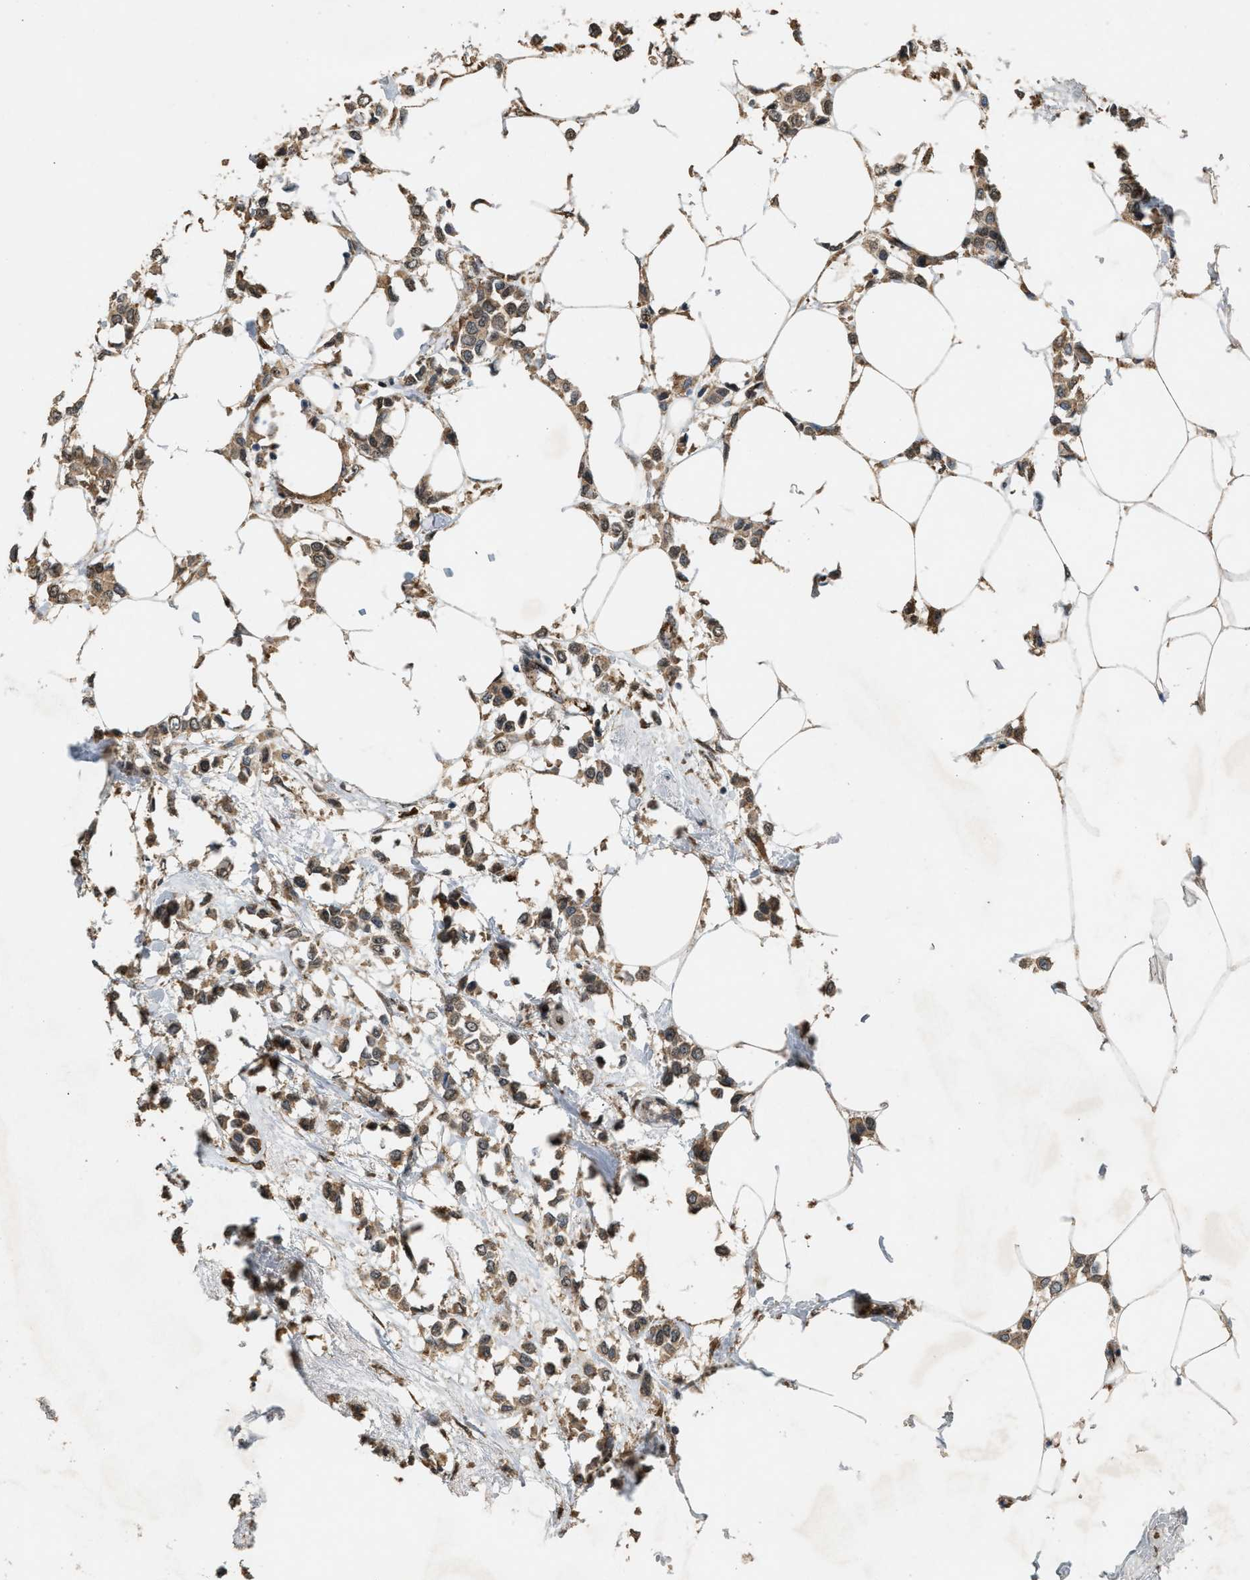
{"staining": {"intensity": "moderate", "quantity": ">75%", "location": "cytoplasmic/membranous"}, "tissue": "breast cancer", "cell_type": "Tumor cells", "image_type": "cancer", "snomed": [{"axis": "morphology", "description": "Lobular carcinoma"}, {"axis": "topography", "description": "Breast"}], "caption": "High-power microscopy captured an immunohistochemistry histopathology image of breast cancer, revealing moderate cytoplasmic/membranous positivity in approximately >75% of tumor cells. The staining is performed using DAB (3,3'-diaminobenzidine) brown chromogen to label protein expression. The nuclei are counter-stained blue using hematoxylin.", "gene": "ARHGEF5", "patient": {"sex": "female", "age": 51}}